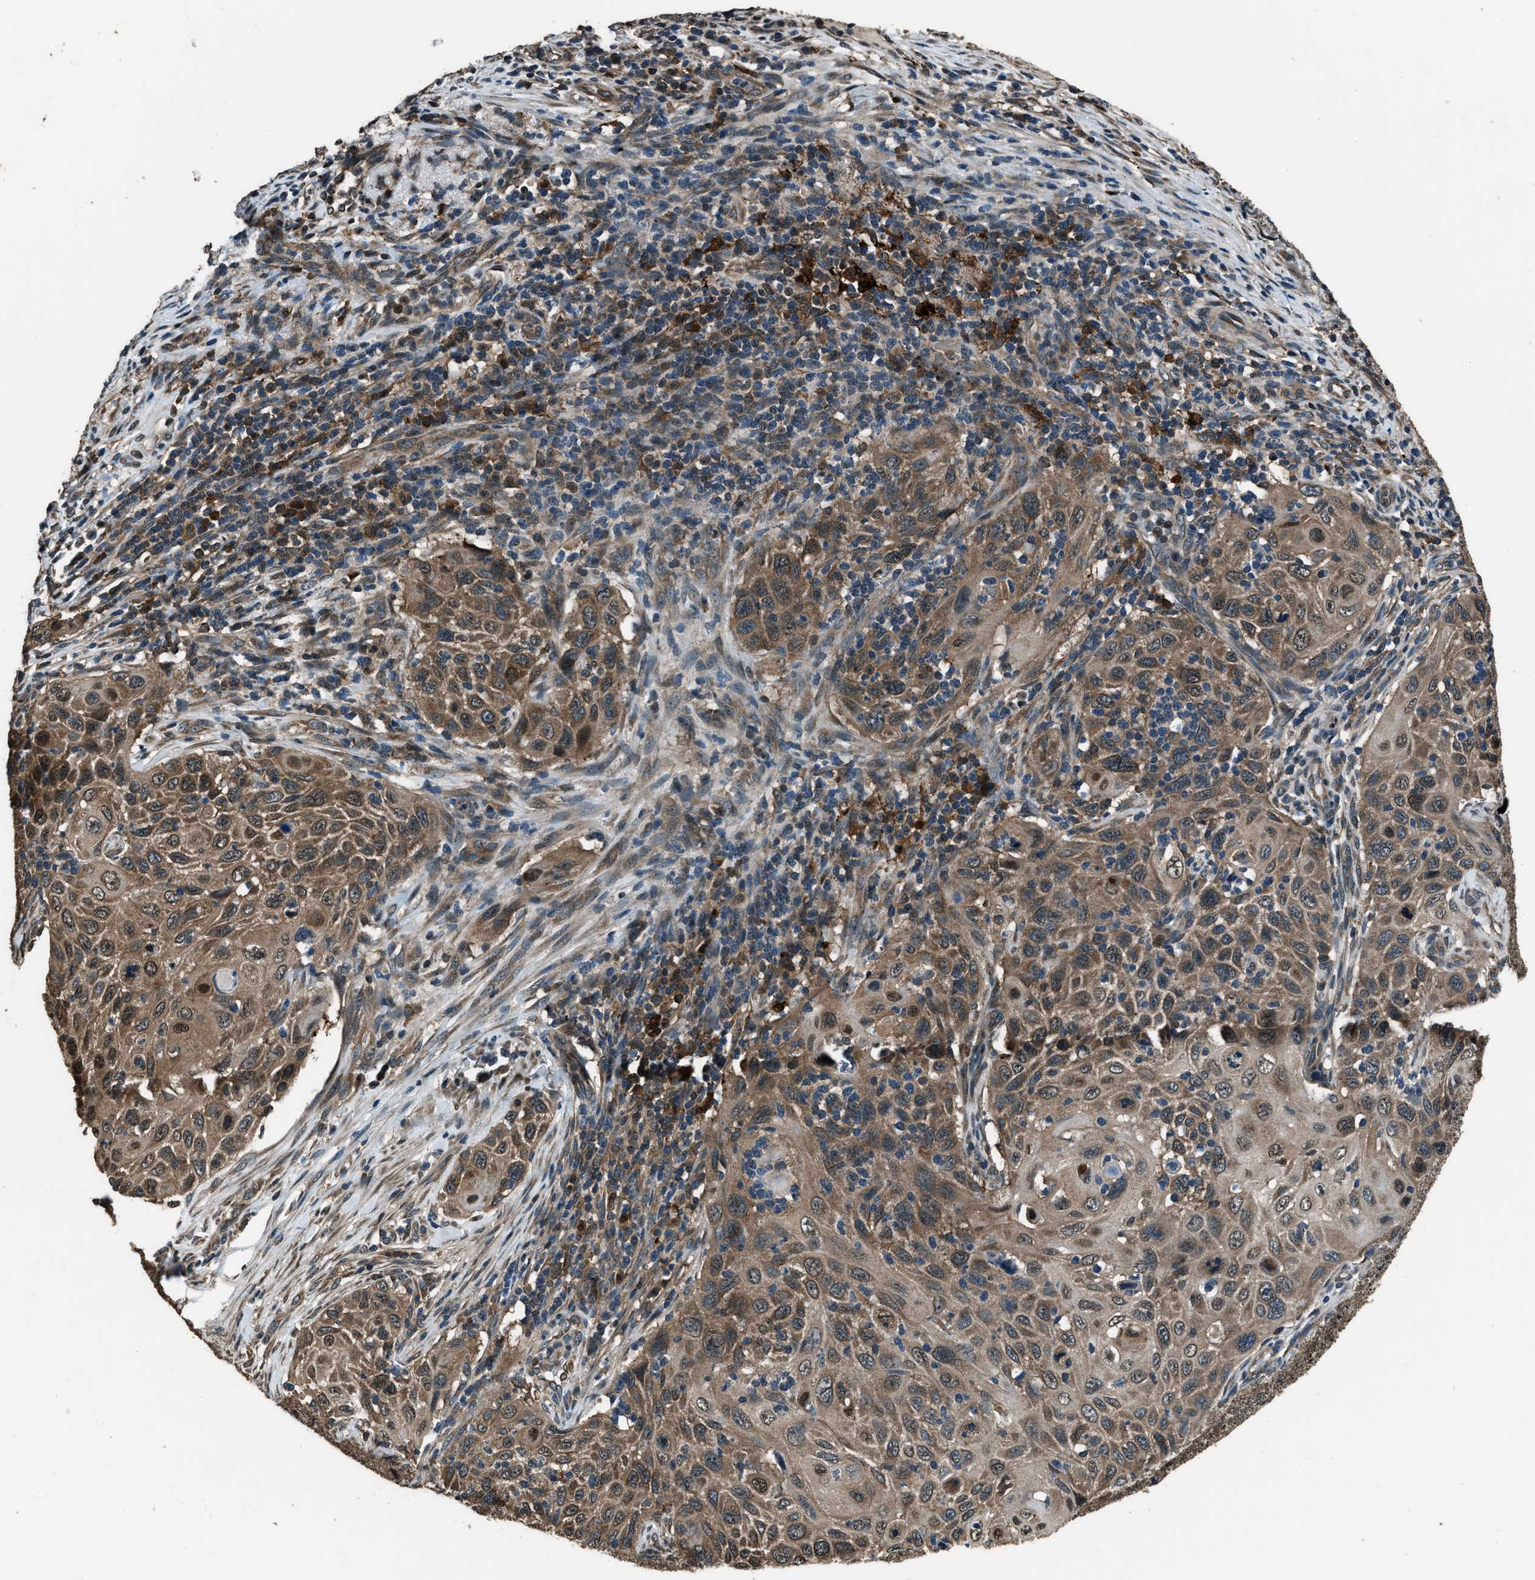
{"staining": {"intensity": "moderate", "quantity": ">75%", "location": "cytoplasmic/membranous,nuclear"}, "tissue": "cervical cancer", "cell_type": "Tumor cells", "image_type": "cancer", "snomed": [{"axis": "morphology", "description": "Squamous cell carcinoma, NOS"}, {"axis": "topography", "description": "Cervix"}], "caption": "Approximately >75% of tumor cells in human cervical cancer exhibit moderate cytoplasmic/membranous and nuclear protein staining as visualized by brown immunohistochemical staining.", "gene": "TRIM4", "patient": {"sex": "female", "age": 70}}